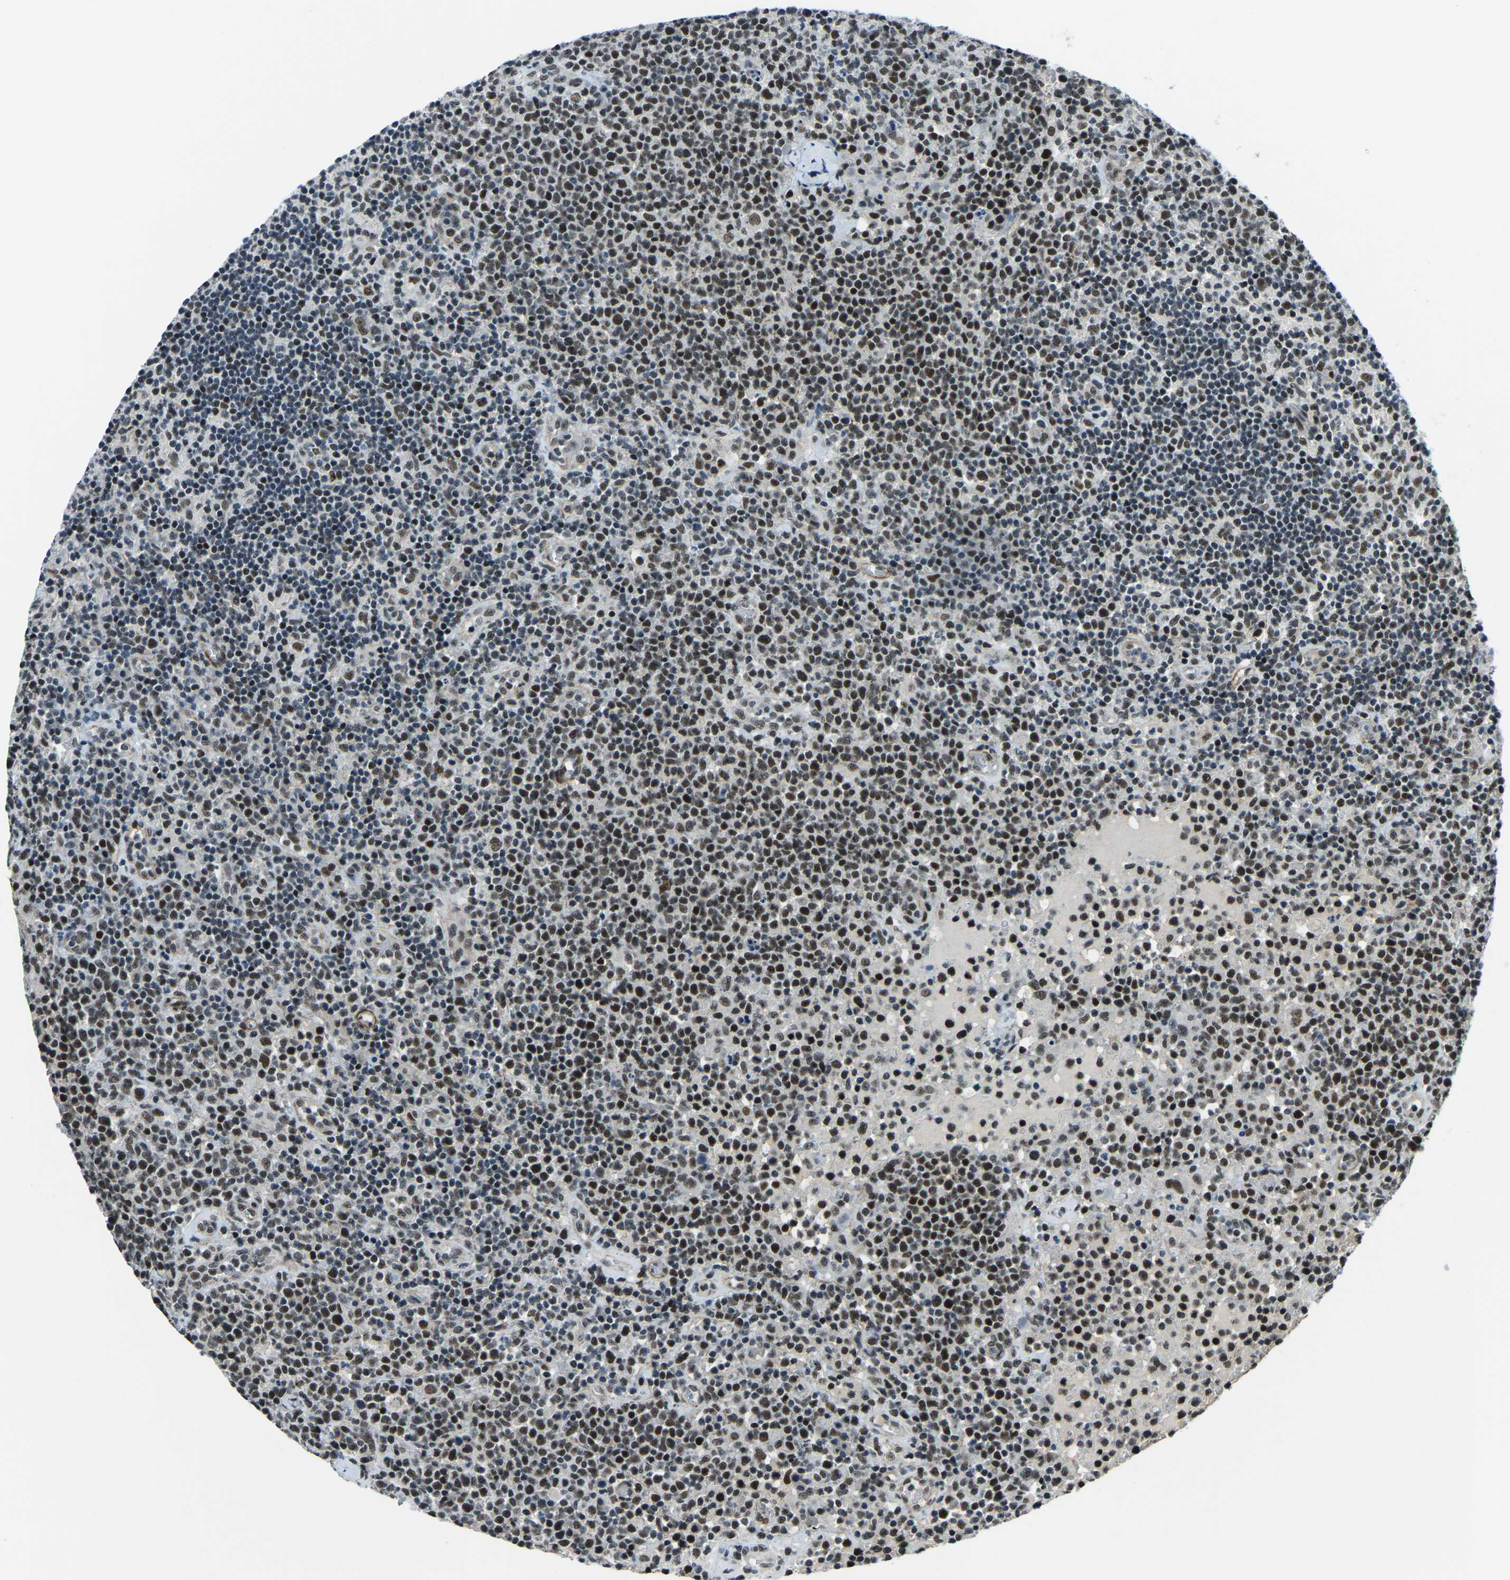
{"staining": {"intensity": "strong", "quantity": ">75%", "location": "nuclear"}, "tissue": "lymphoma", "cell_type": "Tumor cells", "image_type": "cancer", "snomed": [{"axis": "morphology", "description": "Malignant lymphoma, non-Hodgkin's type, High grade"}, {"axis": "topography", "description": "Lymph node"}], "caption": "High-magnification brightfield microscopy of malignant lymphoma, non-Hodgkin's type (high-grade) stained with DAB (brown) and counterstained with hematoxylin (blue). tumor cells exhibit strong nuclear staining is identified in about>75% of cells.", "gene": "PRCC", "patient": {"sex": "male", "age": 61}}